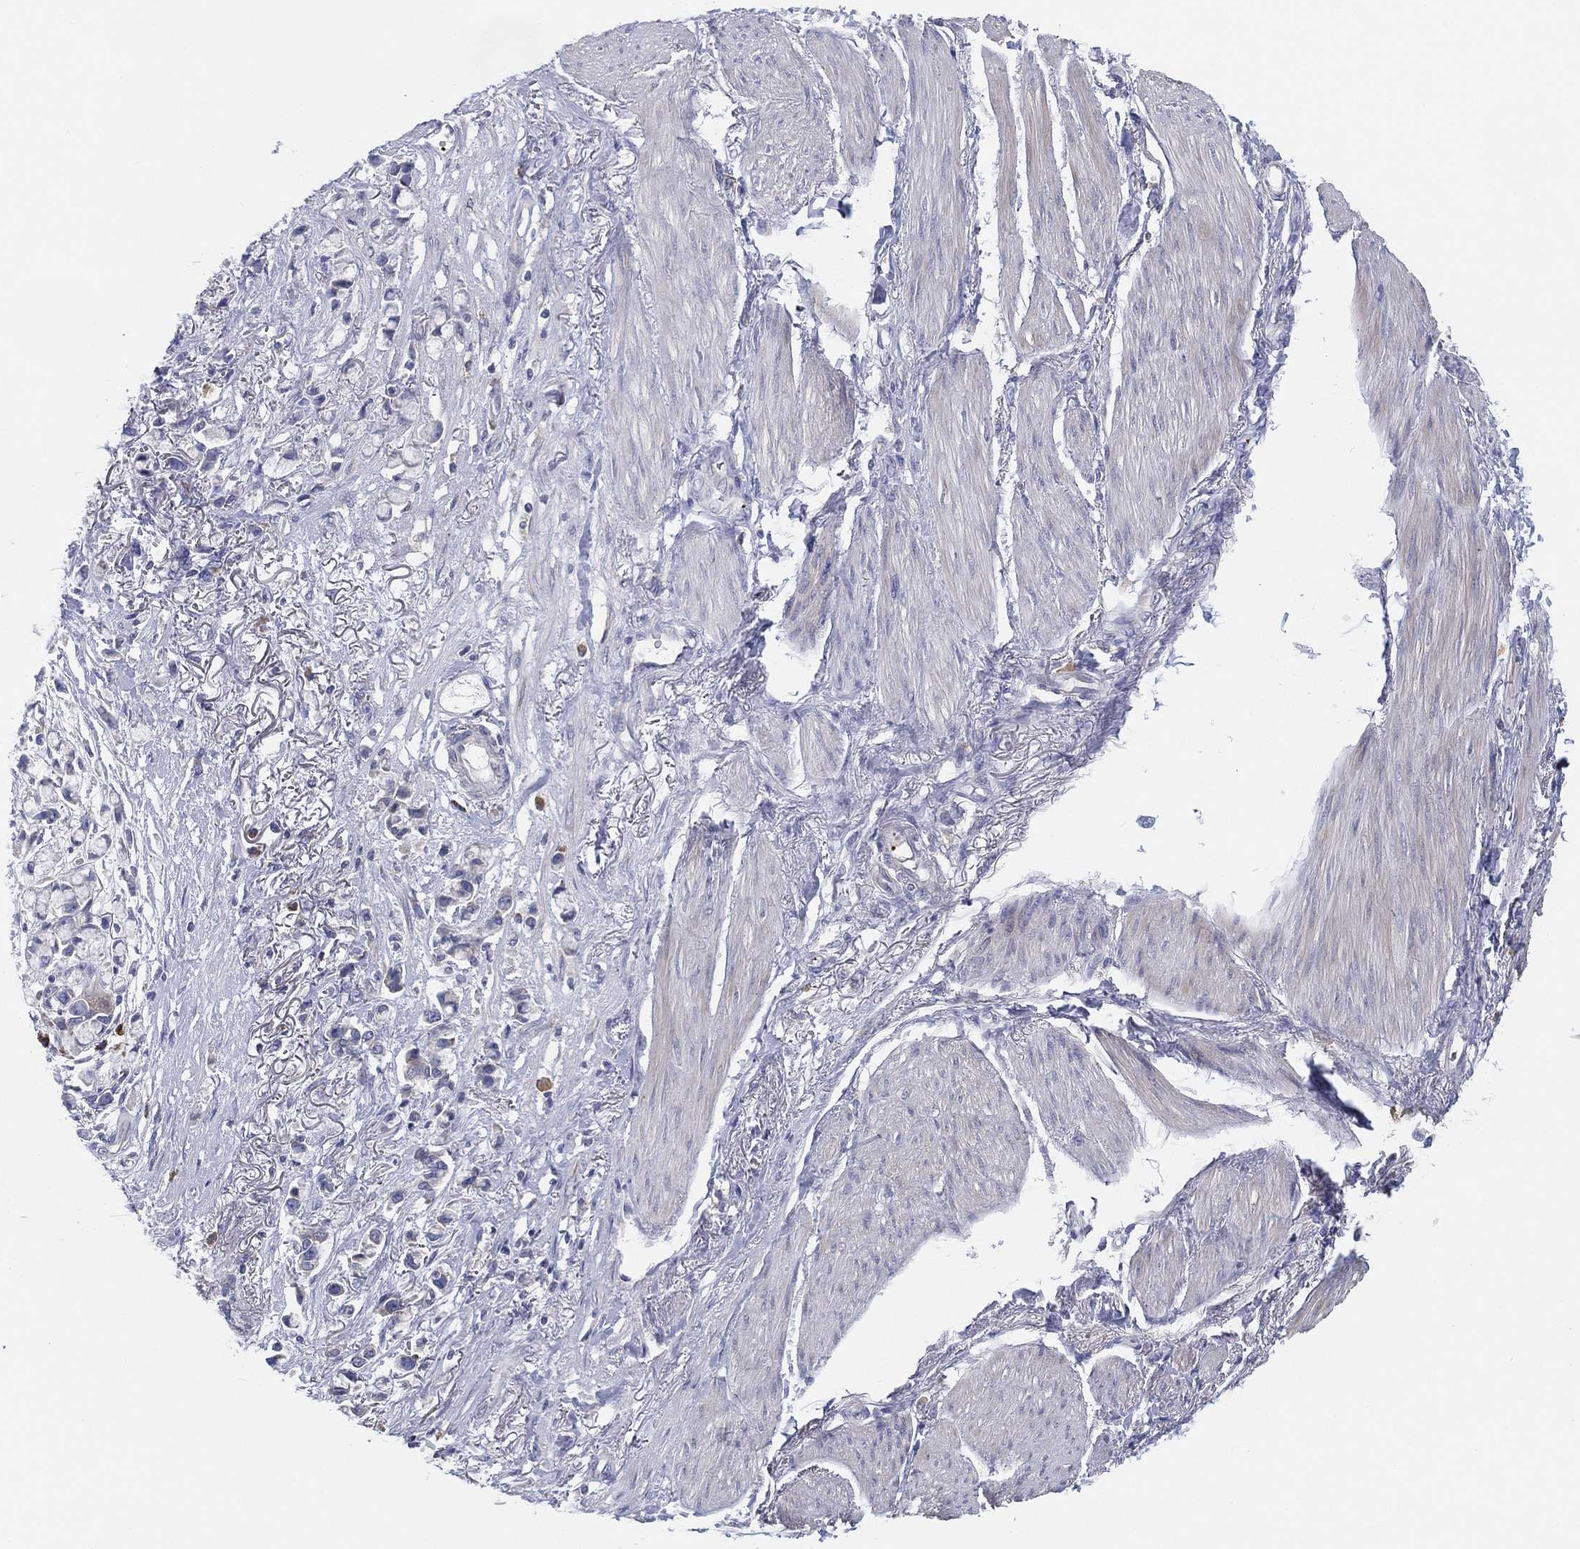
{"staining": {"intensity": "negative", "quantity": "none", "location": "none"}, "tissue": "stomach cancer", "cell_type": "Tumor cells", "image_type": "cancer", "snomed": [{"axis": "morphology", "description": "Adenocarcinoma, NOS"}, {"axis": "topography", "description": "Stomach"}], "caption": "An image of stomach cancer (adenocarcinoma) stained for a protein shows no brown staining in tumor cells.", "gene": "TMEM40", "patient": {"sex": "female", "age": 81}}